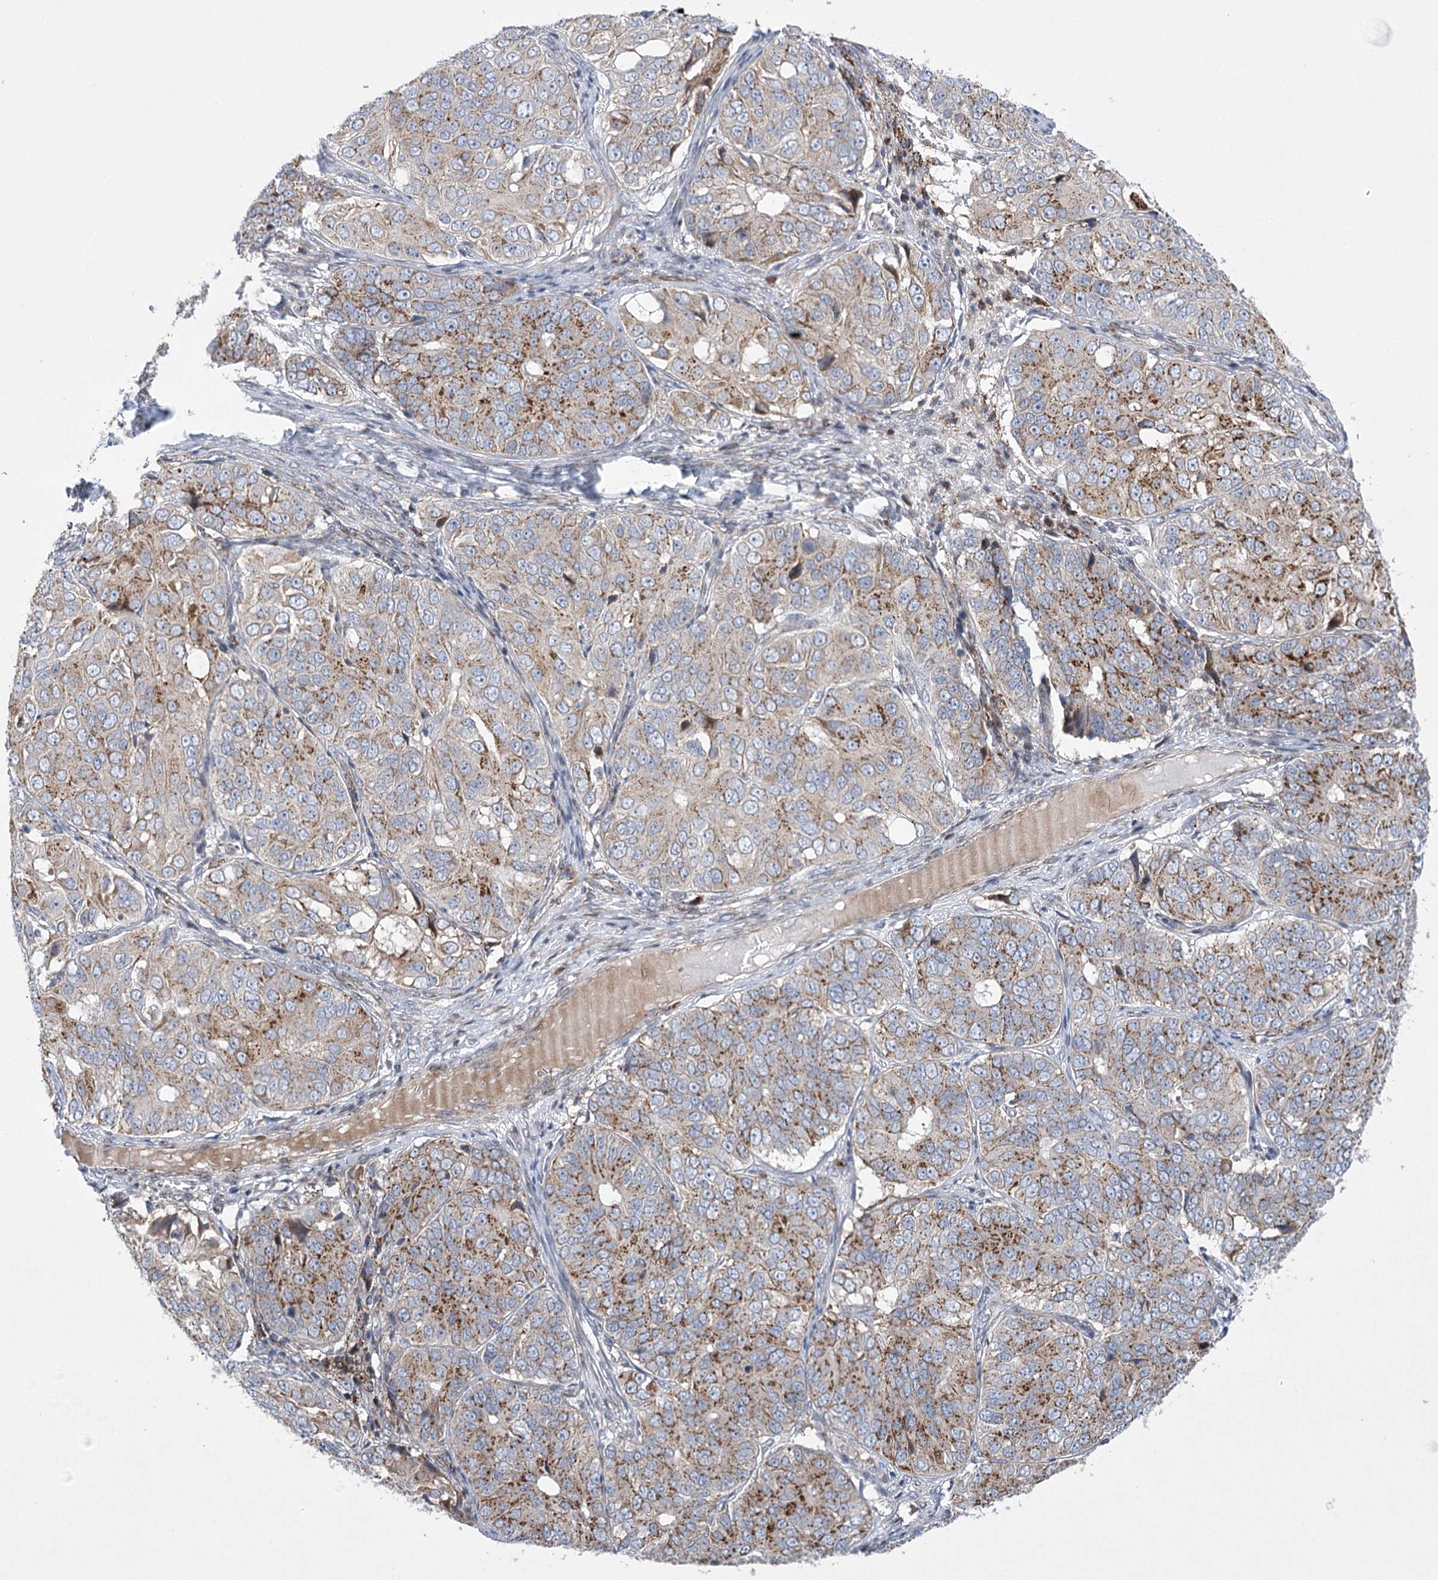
{"staining": {"intensity": "moderate", "quantity": "25%-75%", "location": "cytoplasmic/membranous"}, "tissue": "ovarian cancer", "cell_type": "Tumor cells", "image_type": "cancer", "snomed": [{"axis": "morphology", "description": "Carcinoma, endometroid"}, {"axis": "topography", "description": "Ovary"}], "caption": "Ovarian cancer (endometroid carcinoma) was stained to show a protein in brown. There is medium levels of moderate cytoplasmic/membranous expression in approximately 25%-75% of tumor cells.", "gene": "NME7", "patient": {"sex": "female", "age": 51}}